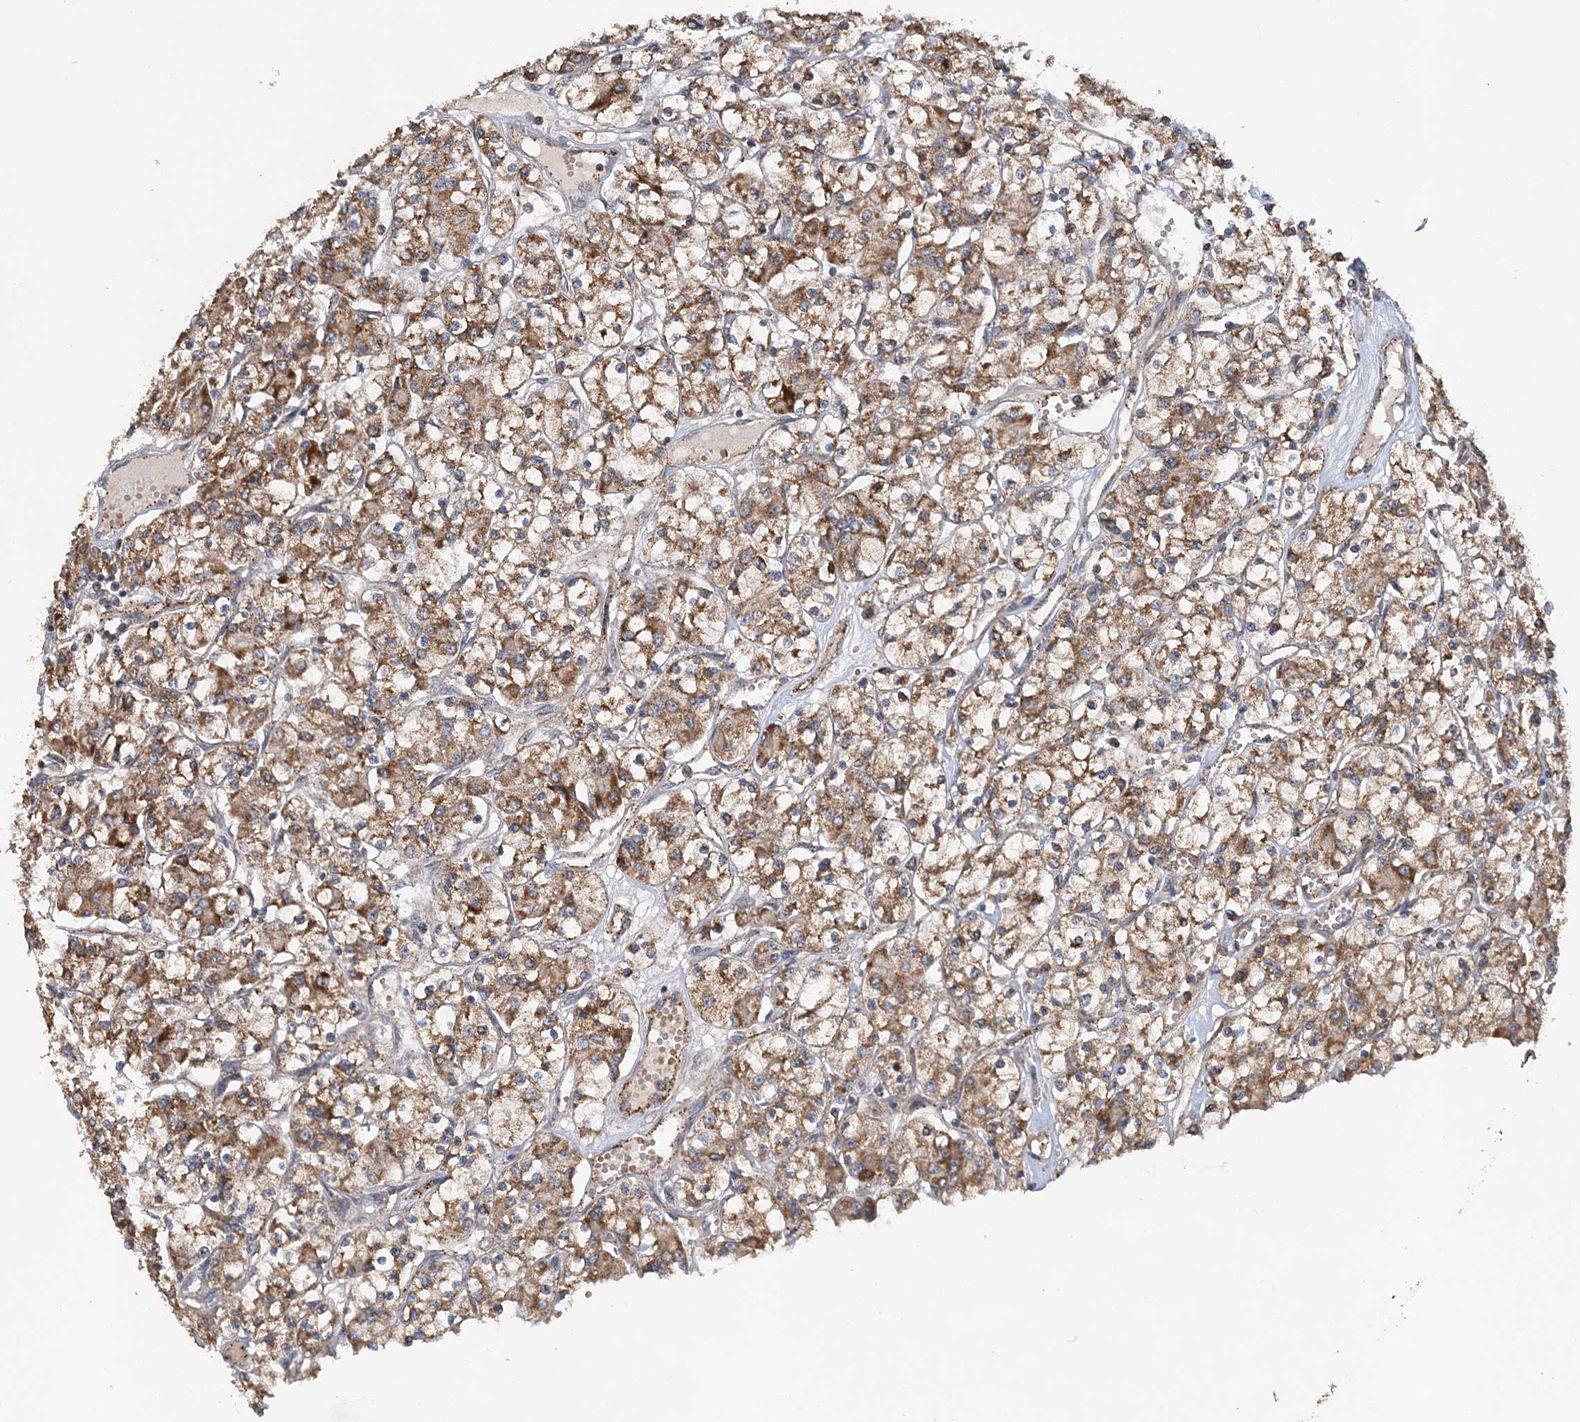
{"staining": {"intensity": "moderate", "quantity": ">75%", "location": "cytoplasmic/membranous"}, "tissue": "renal cancer", "cell_type": "Tumor cells", "image_type": "cancer", "snomed": [{"axis": "morphology", "description": "Adenocarcinoma, NOS"}, {"axis": "topography", "description": "Kidney"}], "caption": "IHC photomicrograph of neoplastic tissue: human renal adenocarcinoma stained using immunohistochemistry (IHC) demonstrates medium levels of moderate protein expression localized specifically in the cytoplasmic/membranous of tumor cells, appearing as a cytoplasmic/membranous brown color.", "gene": "KIF4A", "patient": {"sex": "female", "age": 59}}